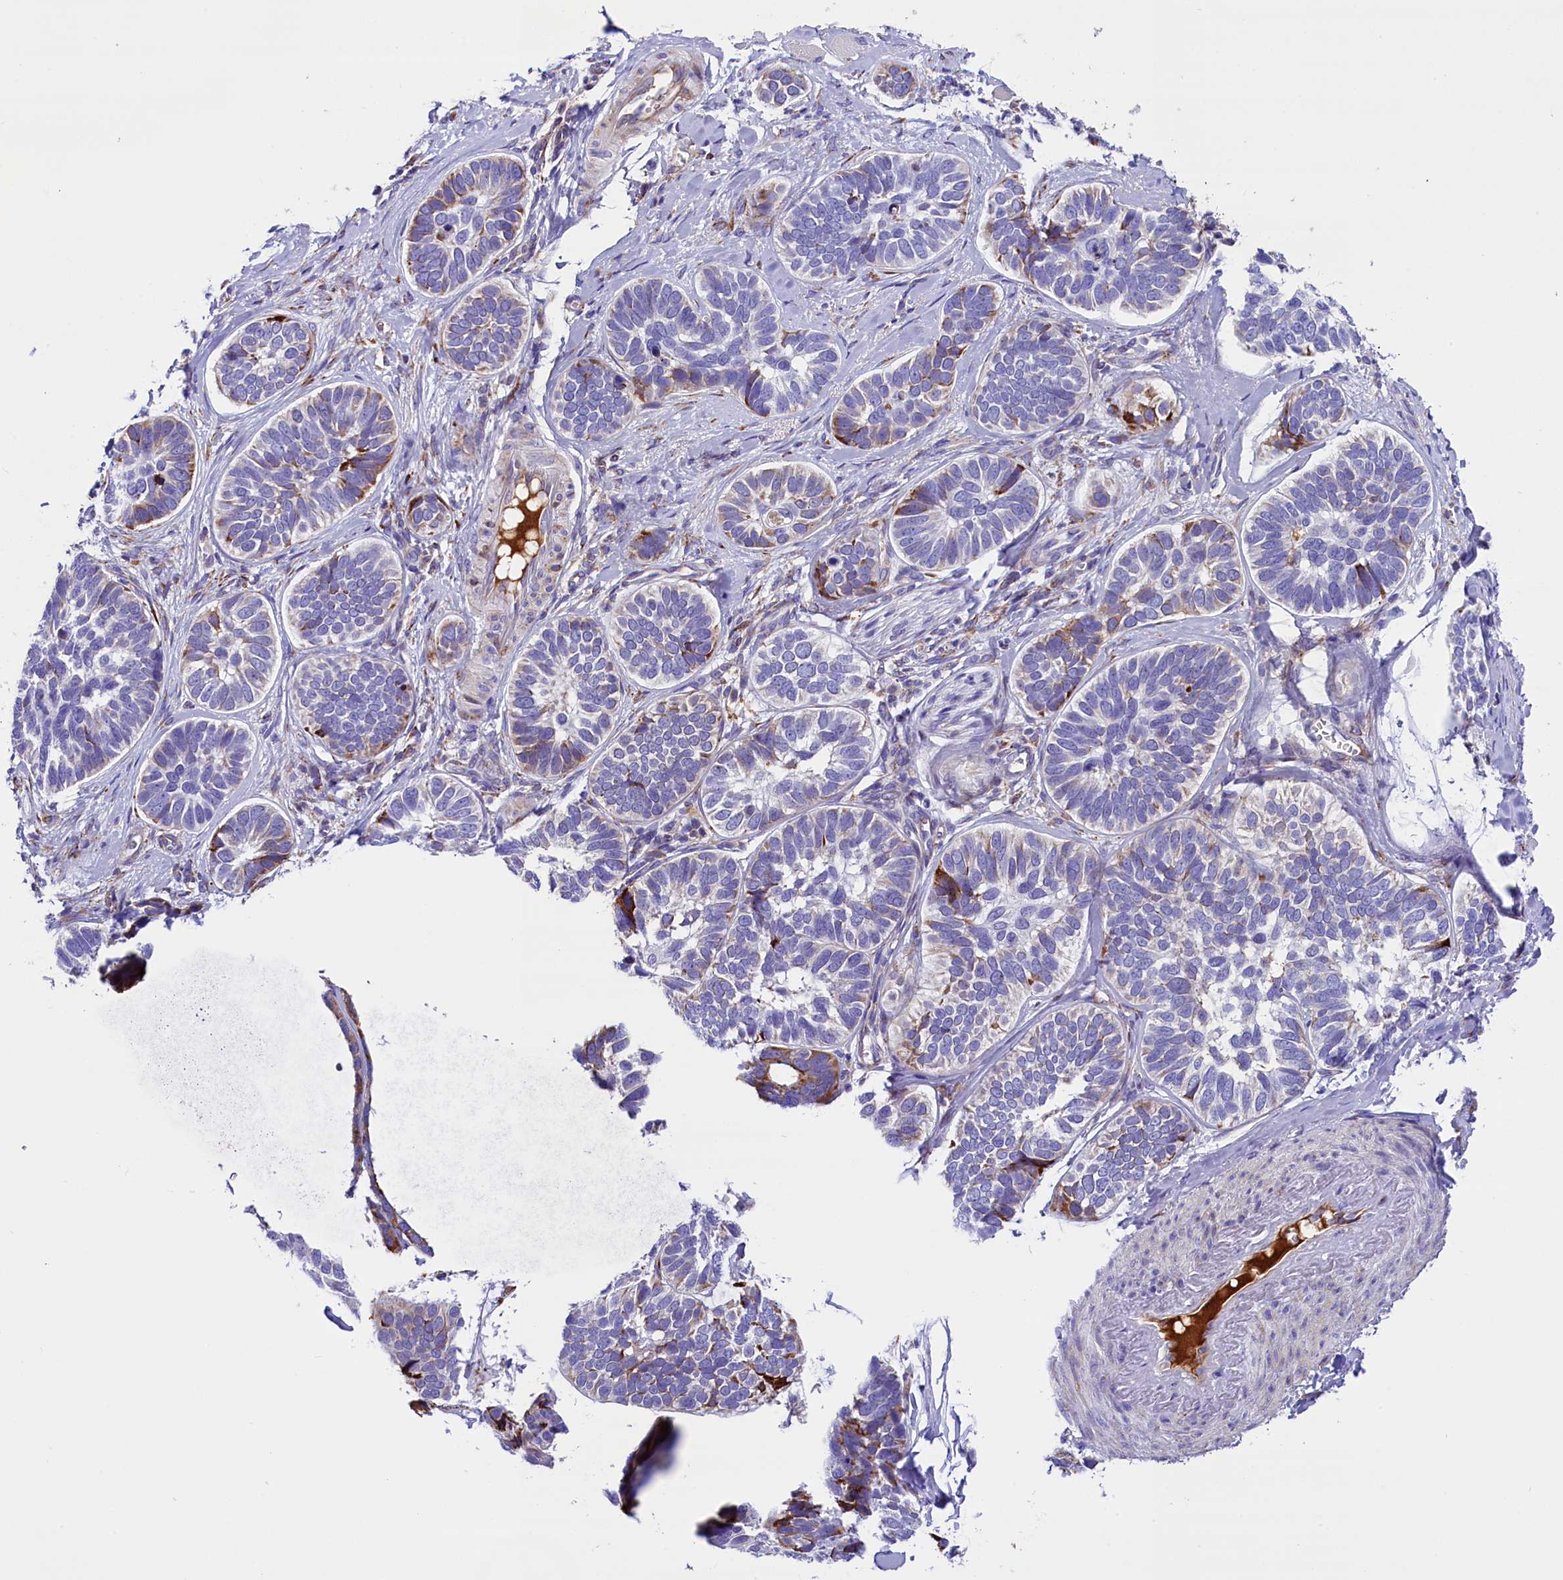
{"staining": {"intensity": "weak", "quantity": "<25%", "location": "cytoplasmic/membranous"}, "tissue": "skin cancer", "cell_type": "Tumor cells", "image_type": "cancer", "snomed": [{"axis": "morphology", "description": "Basal cell carcinoma"}, {"axis": "topography", "description": "Skin"}], "caption": "The image displays no significant staining in tumor cells of skin cancer (basal cell carcinoma). Nuclei are stained in blue.", "gene": "CMTR2", "patient": {"sex": "male", "age": 62}}